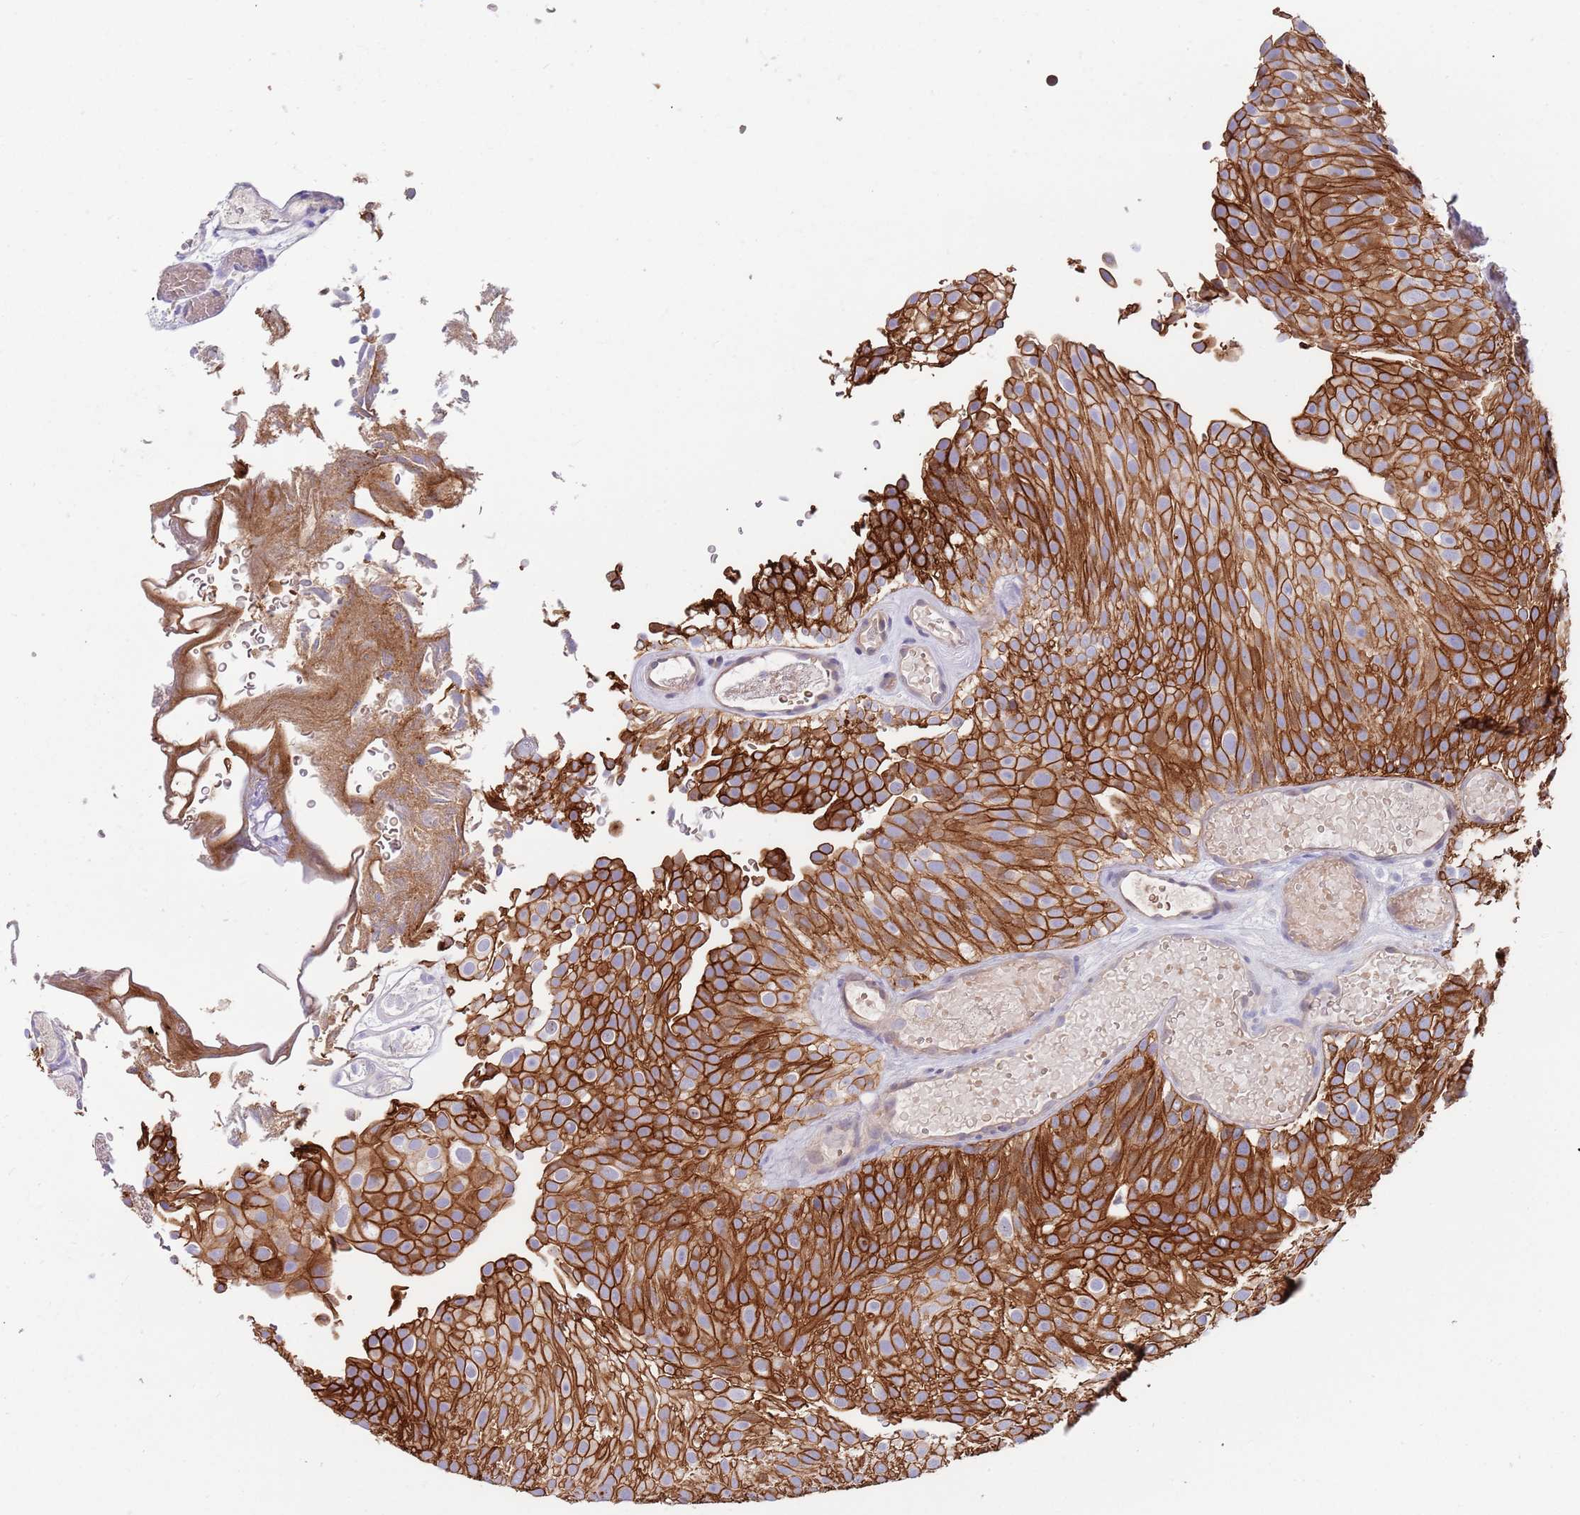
{"staining": {"intensity": "strong", "quantity": ">75%", "location": "cytoplasmic/membranous"}, "tissue": "urothelial cancer", "cell_type": "Tumor cells", "image_type": "cancer", "snomed": [{"axis": "morphology", "description": "Urothelial carcinoma, Low grade"}, {"axis": "topography", "description": "Urinary bladder"}], "caption": "Tumor cells exhibit high levels of strong cytoplasmic/membranous positivity in about >75% of cells in urothelial cancer.", "gene": "GSDMD", "patient": {"sex": "male", "age": 78}}